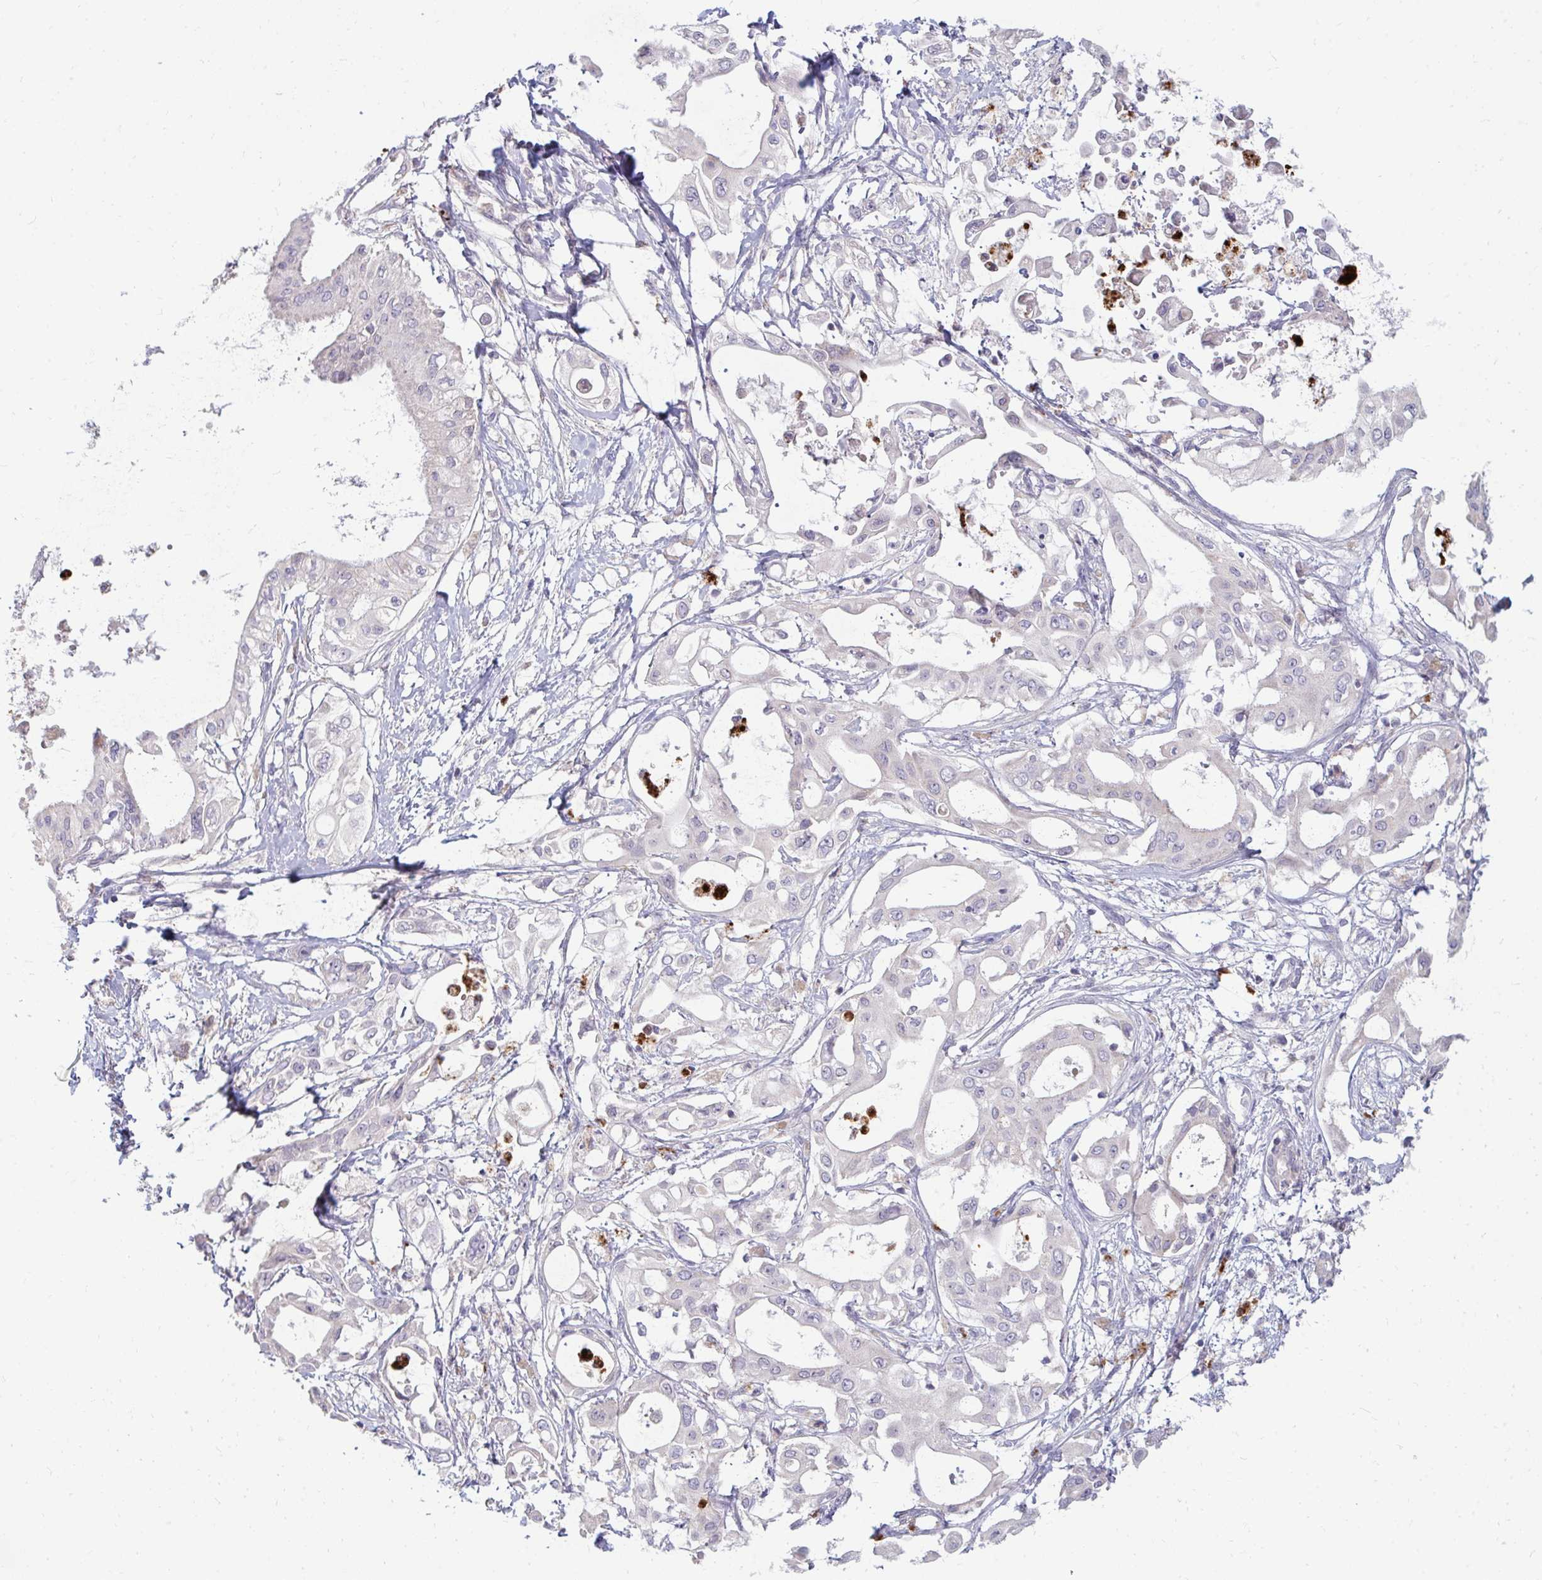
{"staining": {"intensity": "negative", "quantity": "none", "location": "none"}, "tissue": "pancreatic cancer", "cell_type": "Tumor cells", "image_type": "cancer", "snomed": [{"axis": "morphology", "description": "Adenocarcinoma, NOS"}, {"axis": "topography", "description": "Pancreas"}], "caption": "A high-resolution photomicrograph shows immunohistochemistry (IHC) staining of pancreatic cancer, which demonstrates no significant expression in tumor cells.", "gene": "RAB33A", "patient": {"sex": "female", "age": 68}}